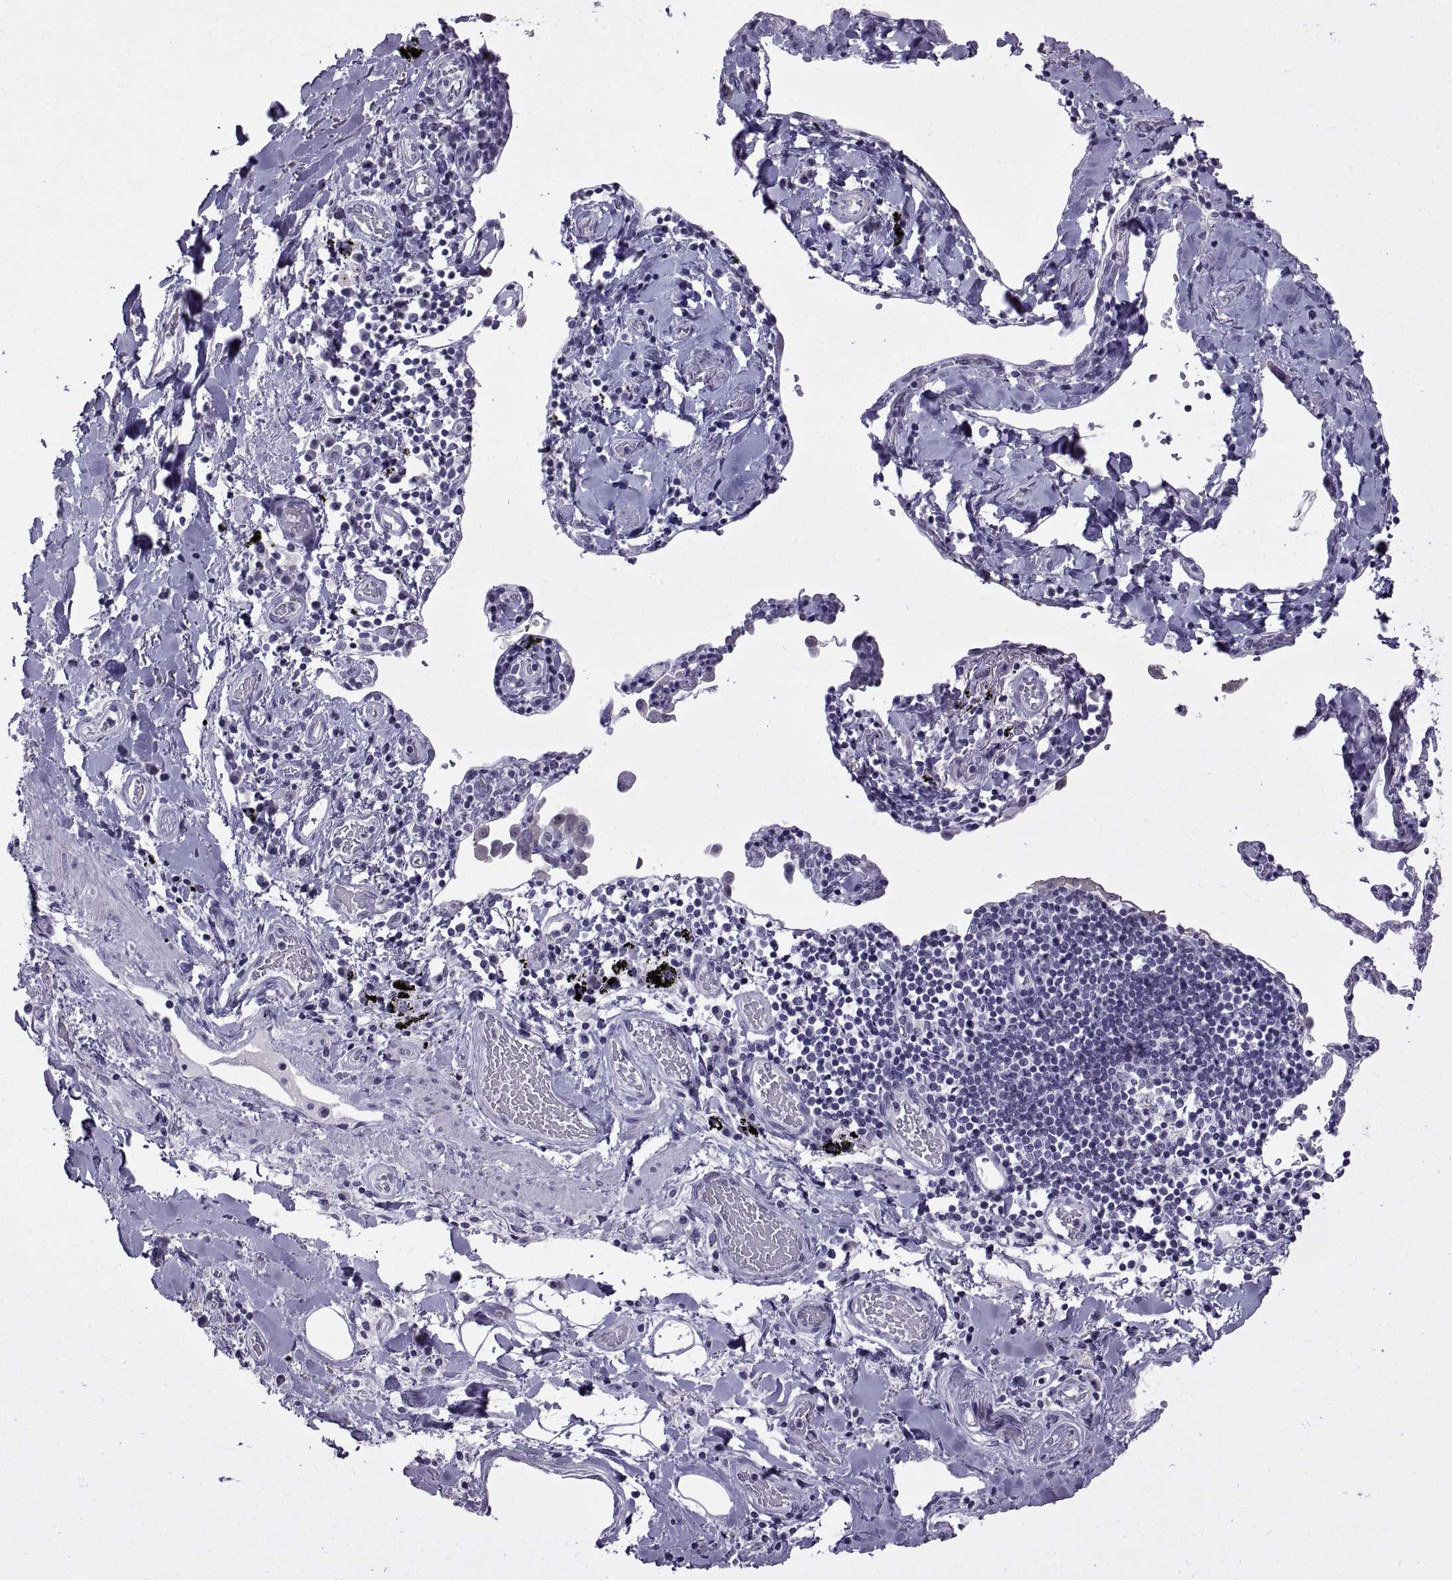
{"staining": {"intensity": "negative", "quantity": "none", "location": "none"}, "tissue": "lung cancer", "cell_type": "Tumor cells", "image_type": "cancer", "snomed": [{"axis": "morphology", "description": "Squamous cell carcinoma, NOS"}, {"axis": "topography", "description": "Lung"}], "caption": "Lung cancer (squamous cell carcinoma) was stained to show a protein in brown. There is no significant expression in tumor cells. The staining is performed using DAB (3,3'-diaminobenzidine) brown chromogen with nuclei counter-stained in using hematoxylin.", "gene": "ASIC2", "patient": {"sex": "male", "age": 57}}